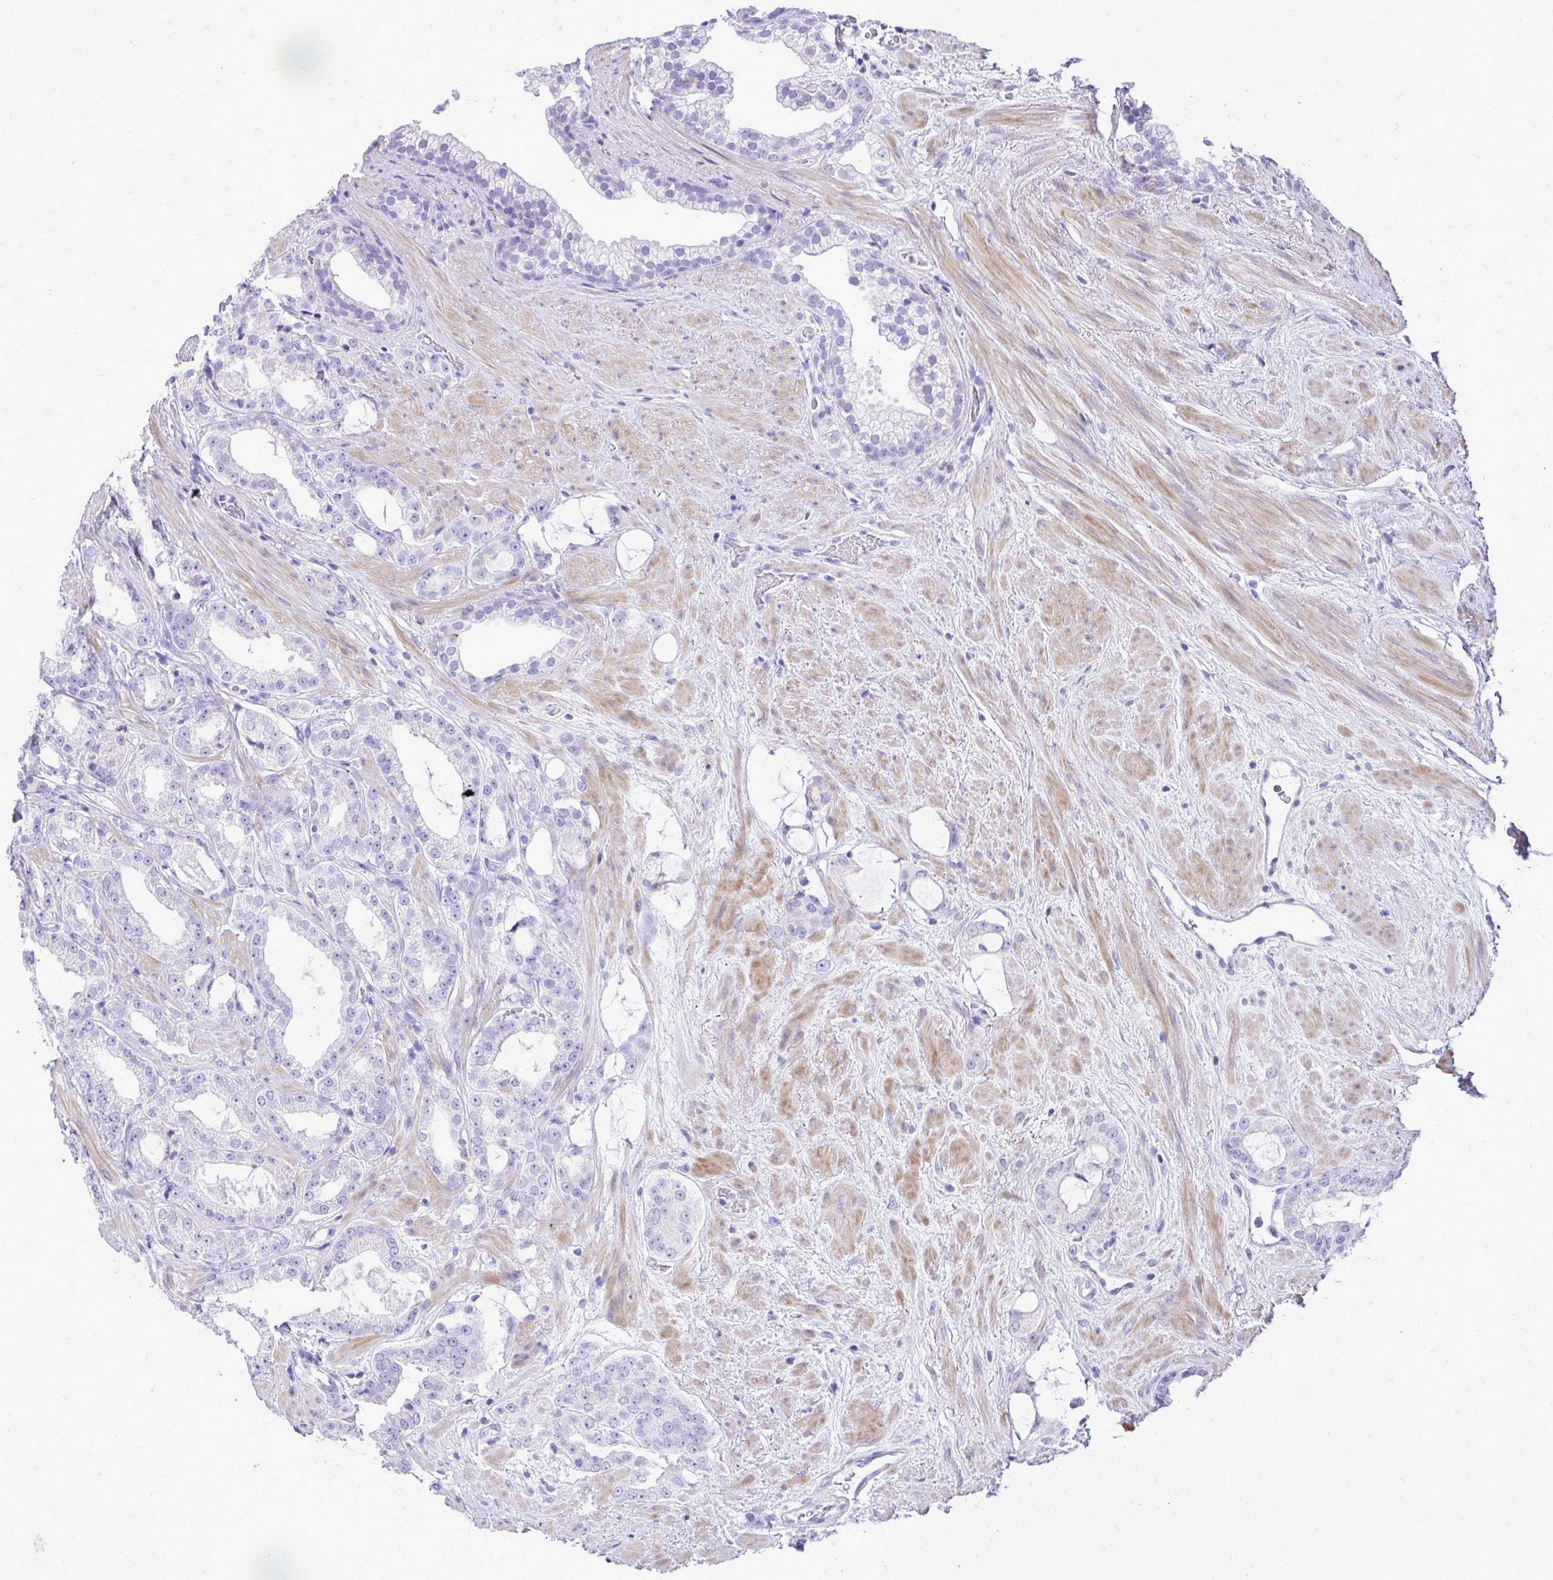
{"staining": {"intensity": "negative", "quantity": "none", "location": "none"}, "tissue": "prostate cancer", "cell_type": "Tumor cells", "image_type": "cancer", "snomed": [{"axis": "morphology", "description": "Adenocarcinoma, High grade"}, {"axis": "topography", "description": "Prostate"}], "caption": "High power microscopy photomicrograph of an immunohistochemistry (IHC) image of prostate cancer, revealing no significant positivity in tumor cells.", "gene": "PELI3", "patient": {"sex": "male", "age": 65}}